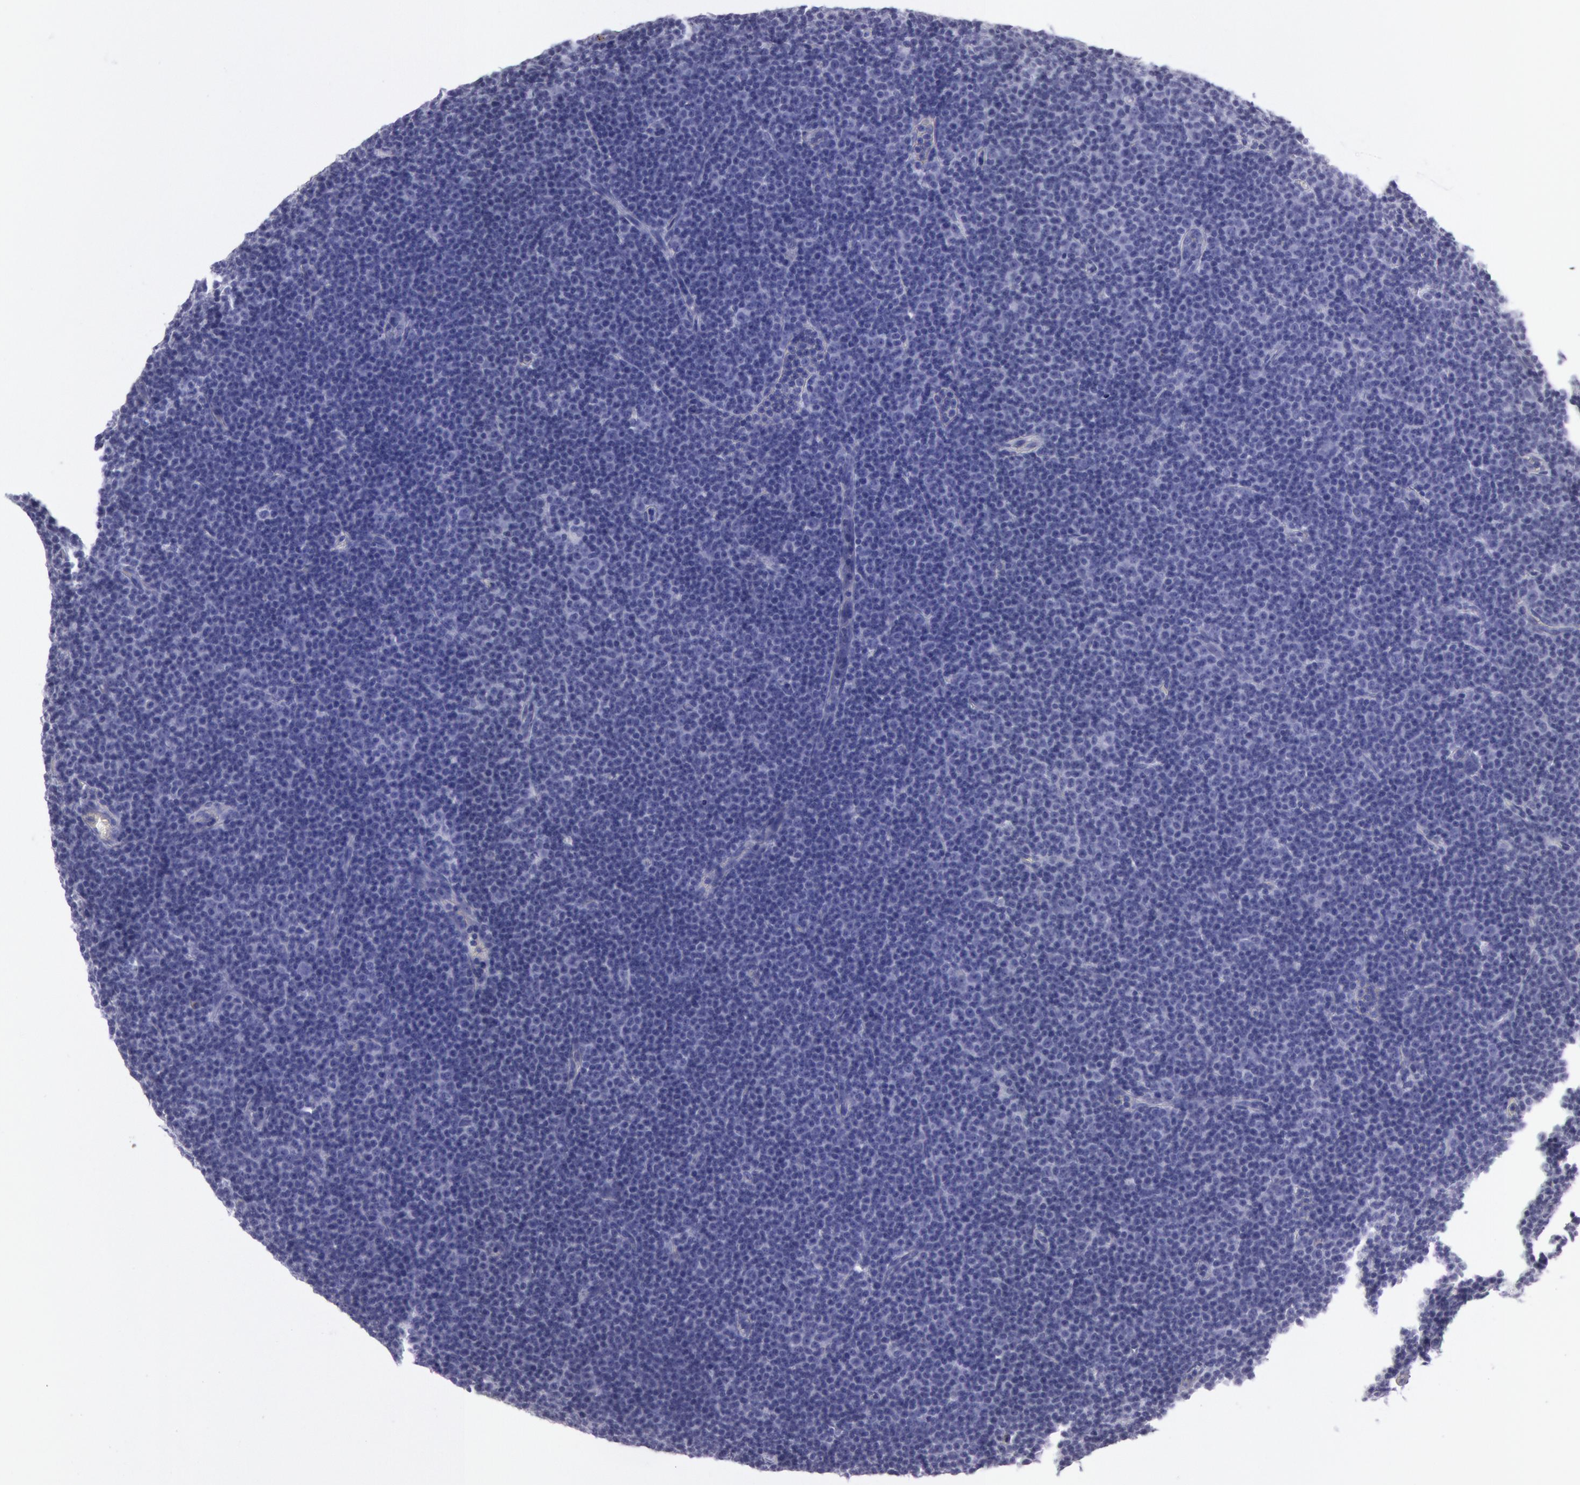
{"staining": {"intensity": "negative", "quantity": "none", "location": "none"}, "tissue": "lymphoma", "cell_type": "Tumor cells", "image_type": "cancer", "snomed": [{"axis": "morphology", "description": "Malignant lymphoma, non-Hodgkin's type, Low grade"}, {"axis": "topography", "description": "Lymph node"}], "caption": "An immunohistochemistry (IHC) image of malignant lymphoma, non-Hodgkin's type (low-grade) is shown. There is no staining in tumor cells of malignant lymphoma, non-Hodgkin's type (low-grade). Nuclei are stained in blue.", "gene": "IGHG1", "patient": {"sex": "male", "age": 57}}